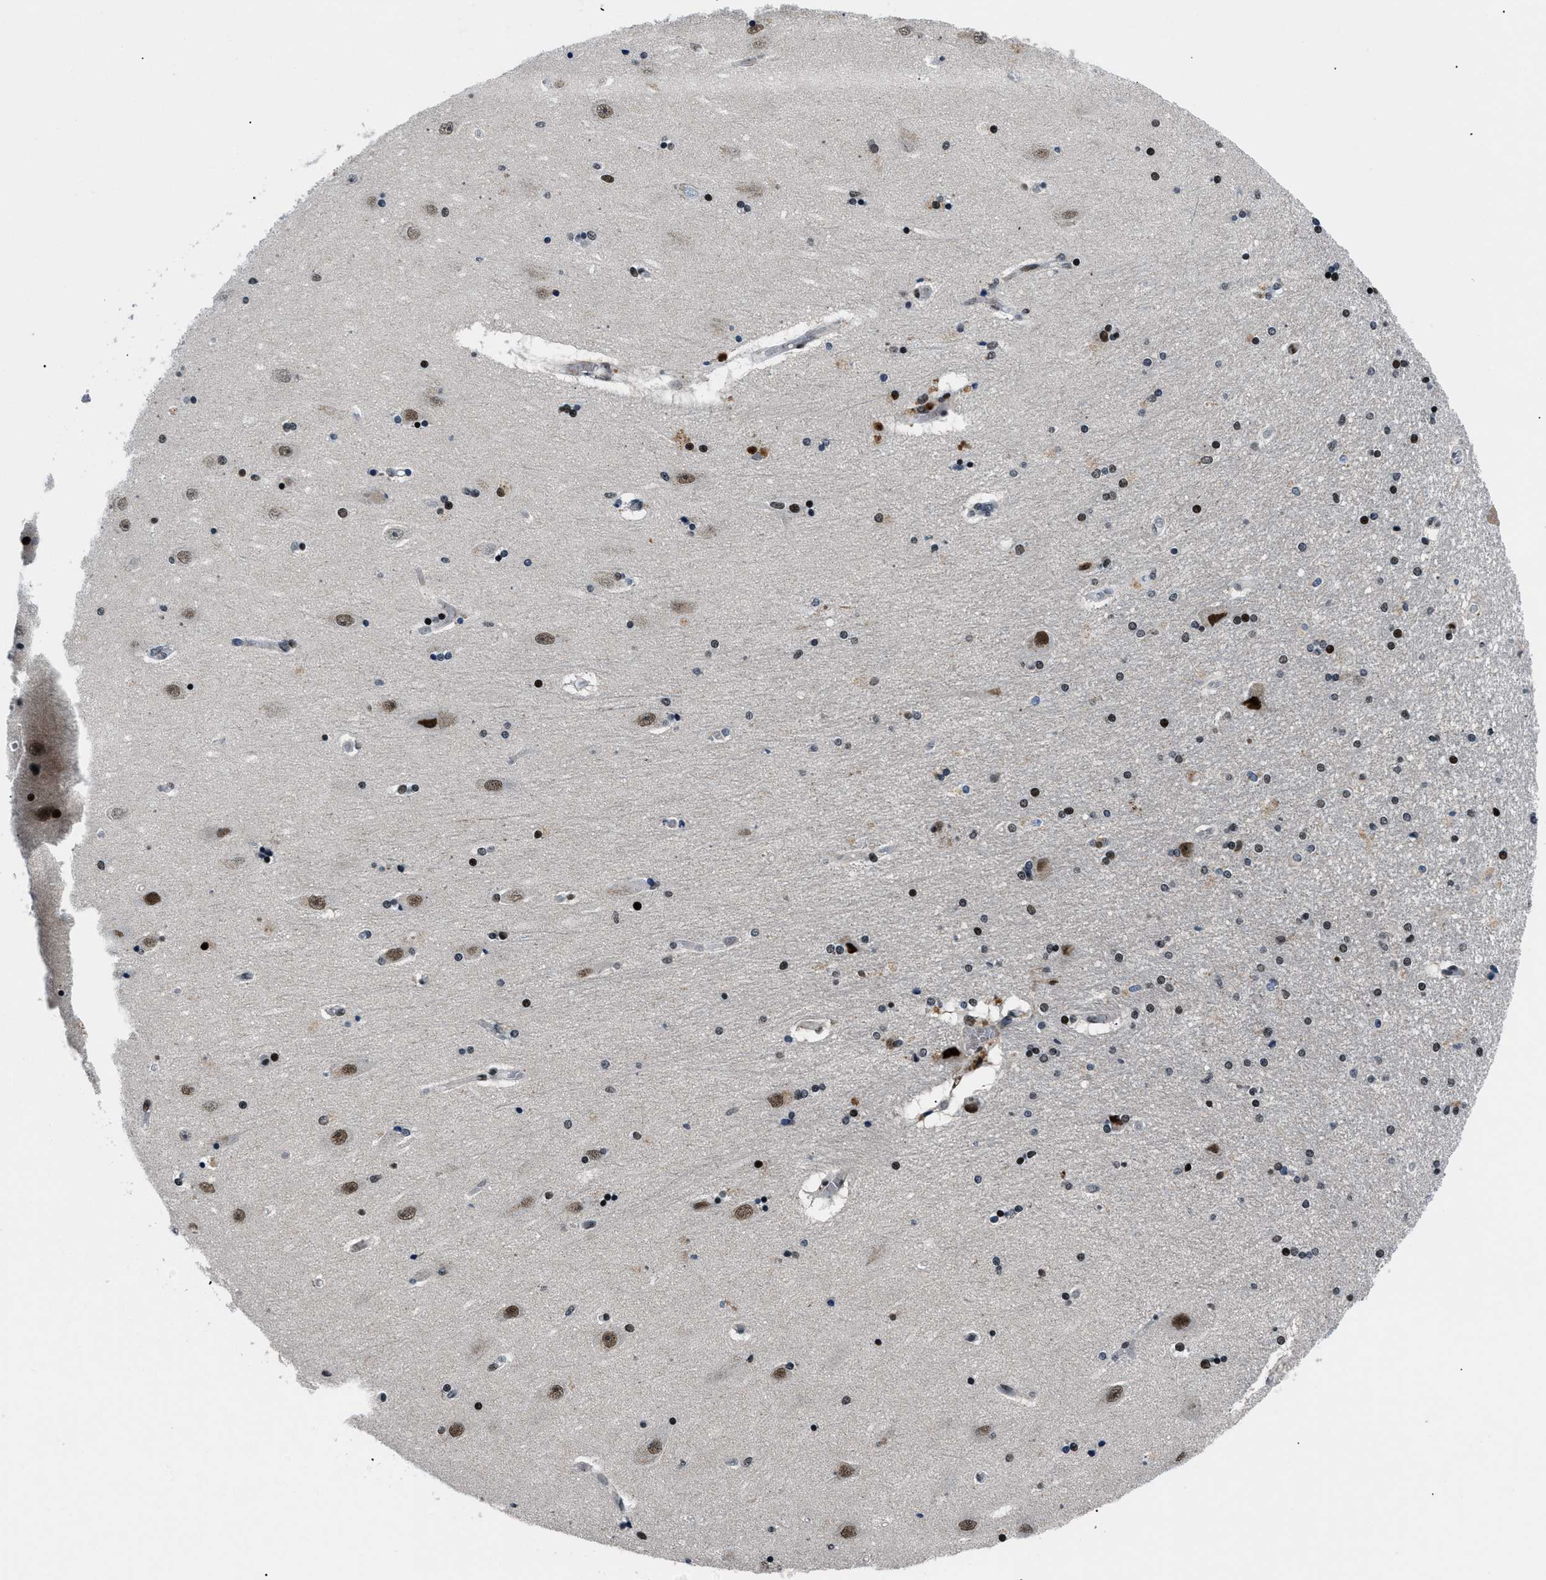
{"staining": {"intensity": "strong", "quantity": "25%-75%", "location": "nuclear"}, "tissue": "hippocampus", "cell_type": "Glial cells", "image_type": "normal", "snomed": [{"axis": "morphology", "description": "Normal tissue, NOS"}, {"axis": "topography", "description": "Hippocampus"}], "caption": "Immunohistochemical staining of benign hippocampus exhibits 25%-75% levels of strong nuclear protein staining in about 25%-75% of glial cells.", "gene": "SMARCB1", "patient": {"sex": "female", "age": 54}}